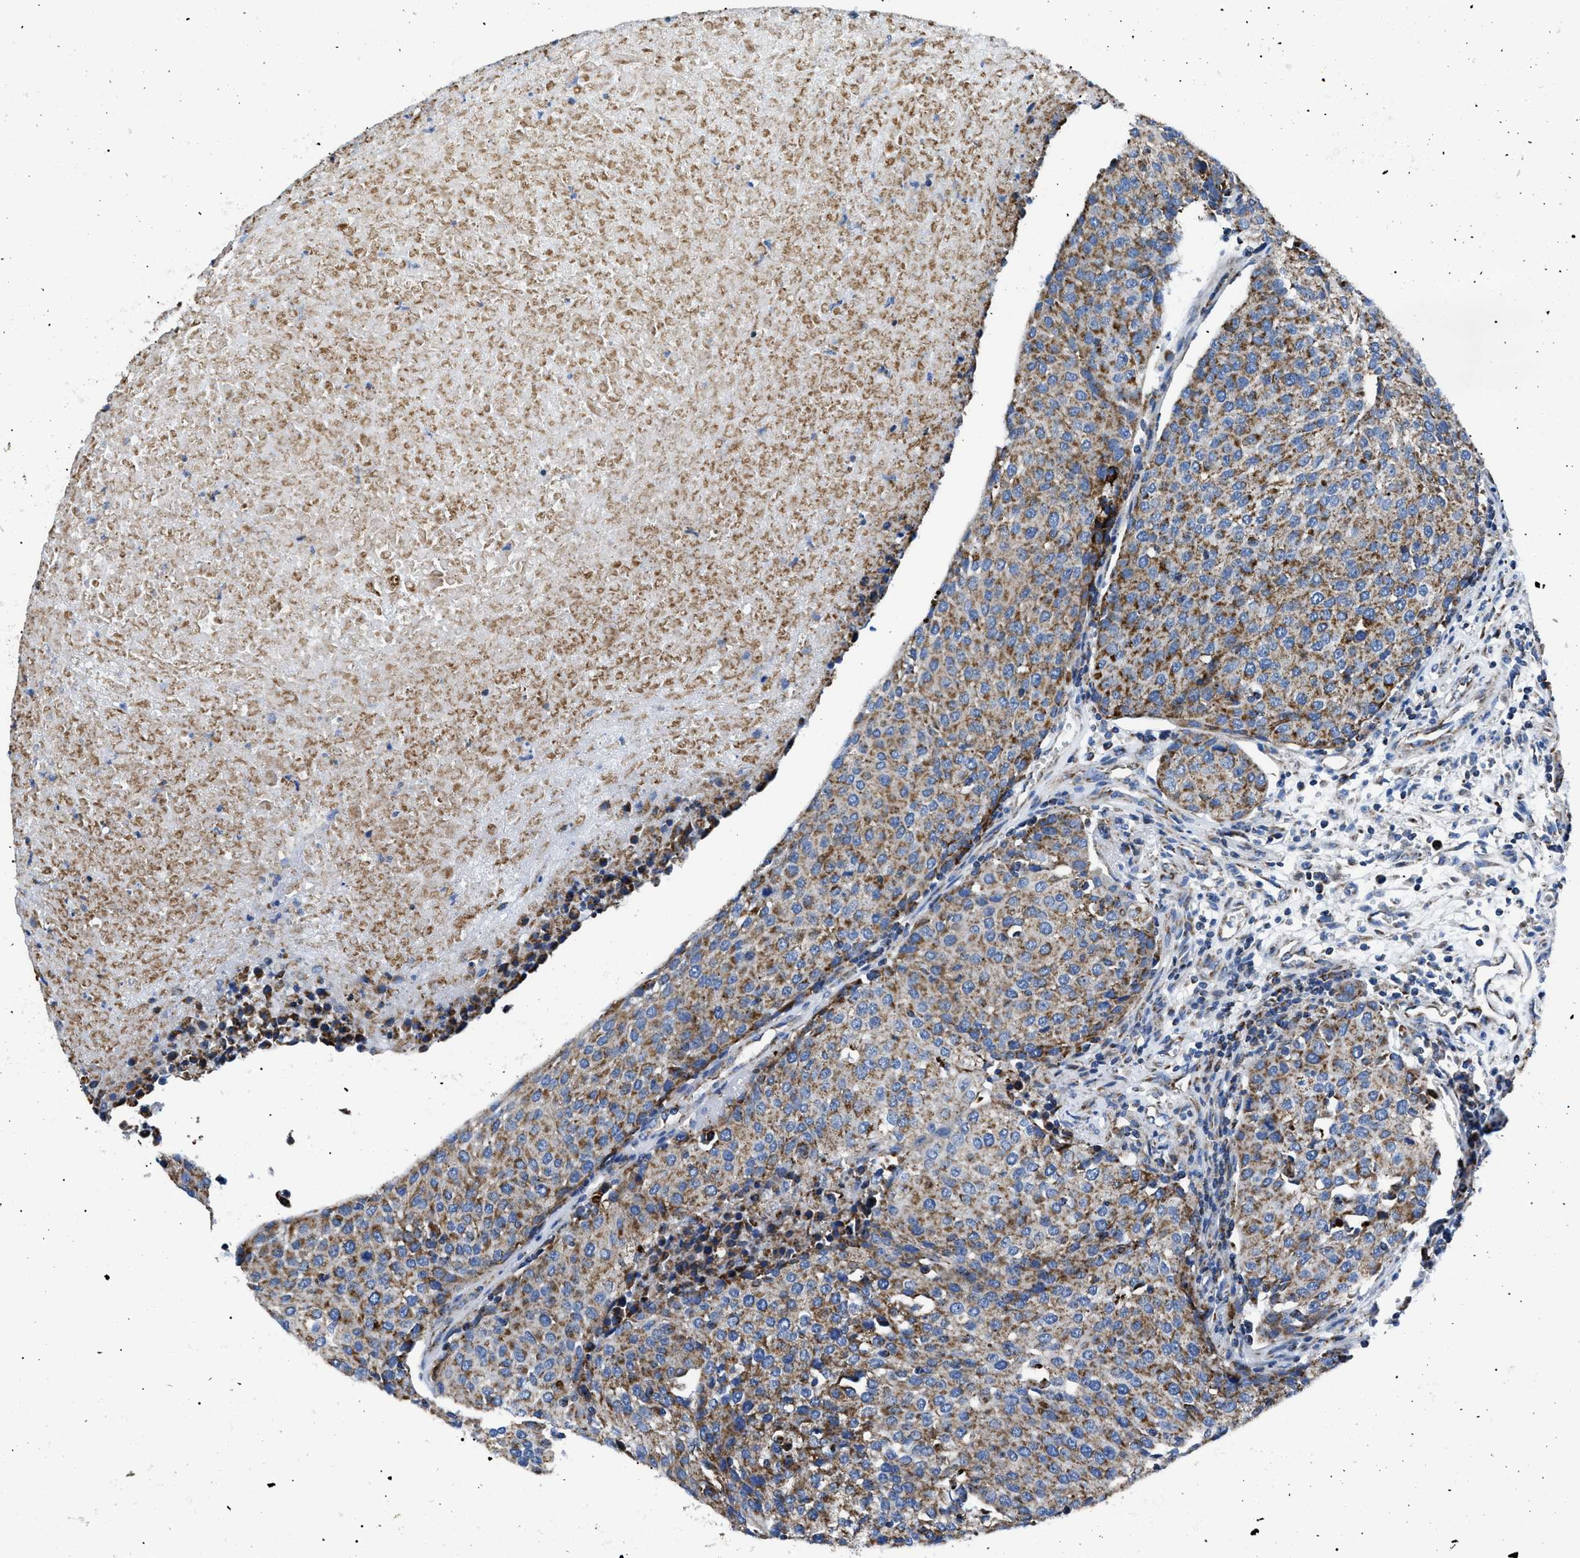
{"staining": {"intensity": "moderate", "quantity": ">75%", "location": "cytoplasmic/membranous"}, "tissue": "urothelial cancer", "cell_type": "Tumor cells", "image_type": "cancer", "snomed": [{"axis": "morphology", "description": "Urothelial carcinoma, High grade"}, {"axis": "topography", "description": "Urinary bladder"}], "caption": "There is medium levels of moderate cytoplasmic/membranous positivity in tumor cells of high-grade urothelial carcinoma, as demonstrated by immunohistochemical staining (brown color).", "gene": "PHB2", "patient": {"sex": "female", "age": 85}}